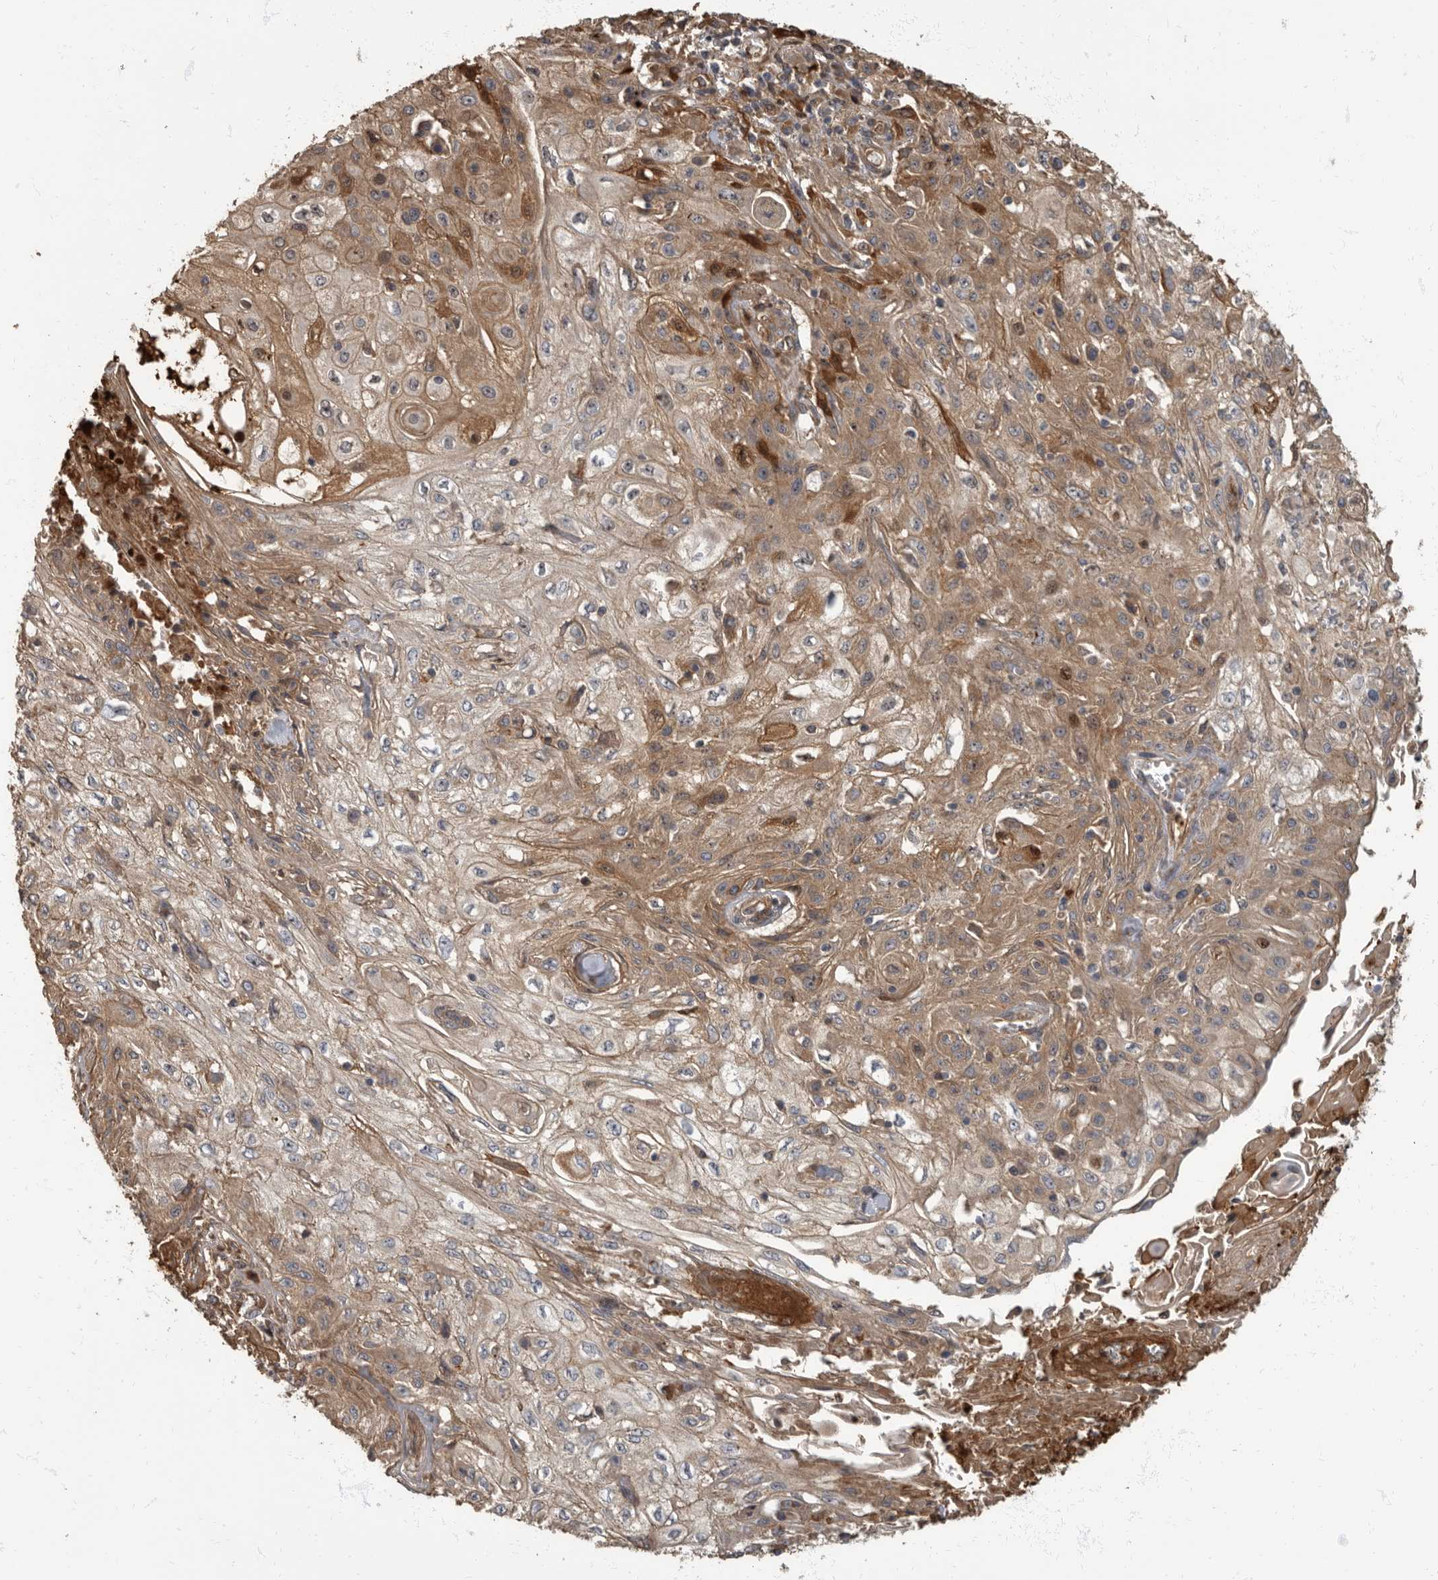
{"staining": {"intensity": "moderate", "quantity": "25%-75%", "location": "cytoplasmic/membranous"}, "tissue": "skin cancer", "cell_type": "Tumor cells", "image_type": "cancer", "snomed": [{"axis": "morphology", "description": "Squamous cell carcinoma, NOS"}, {"axis": "morphology", "description": "Squamous cell carcinoma, metastatic, NOS"}, {"axis": "topography", "description": "Skin"}, {"axis": "topography", "description": "Lymph node"}], "caption": "A photomicrograph showing moderate cytoplasmic/membranous staining in about 25%-75% of tumor cells in metastatic squamous cell carcinoma (skin), as visualized by brown immunohistochemical staining.", "gene": "DAAM1", "patient": {"sex": "male", "age": 75}}